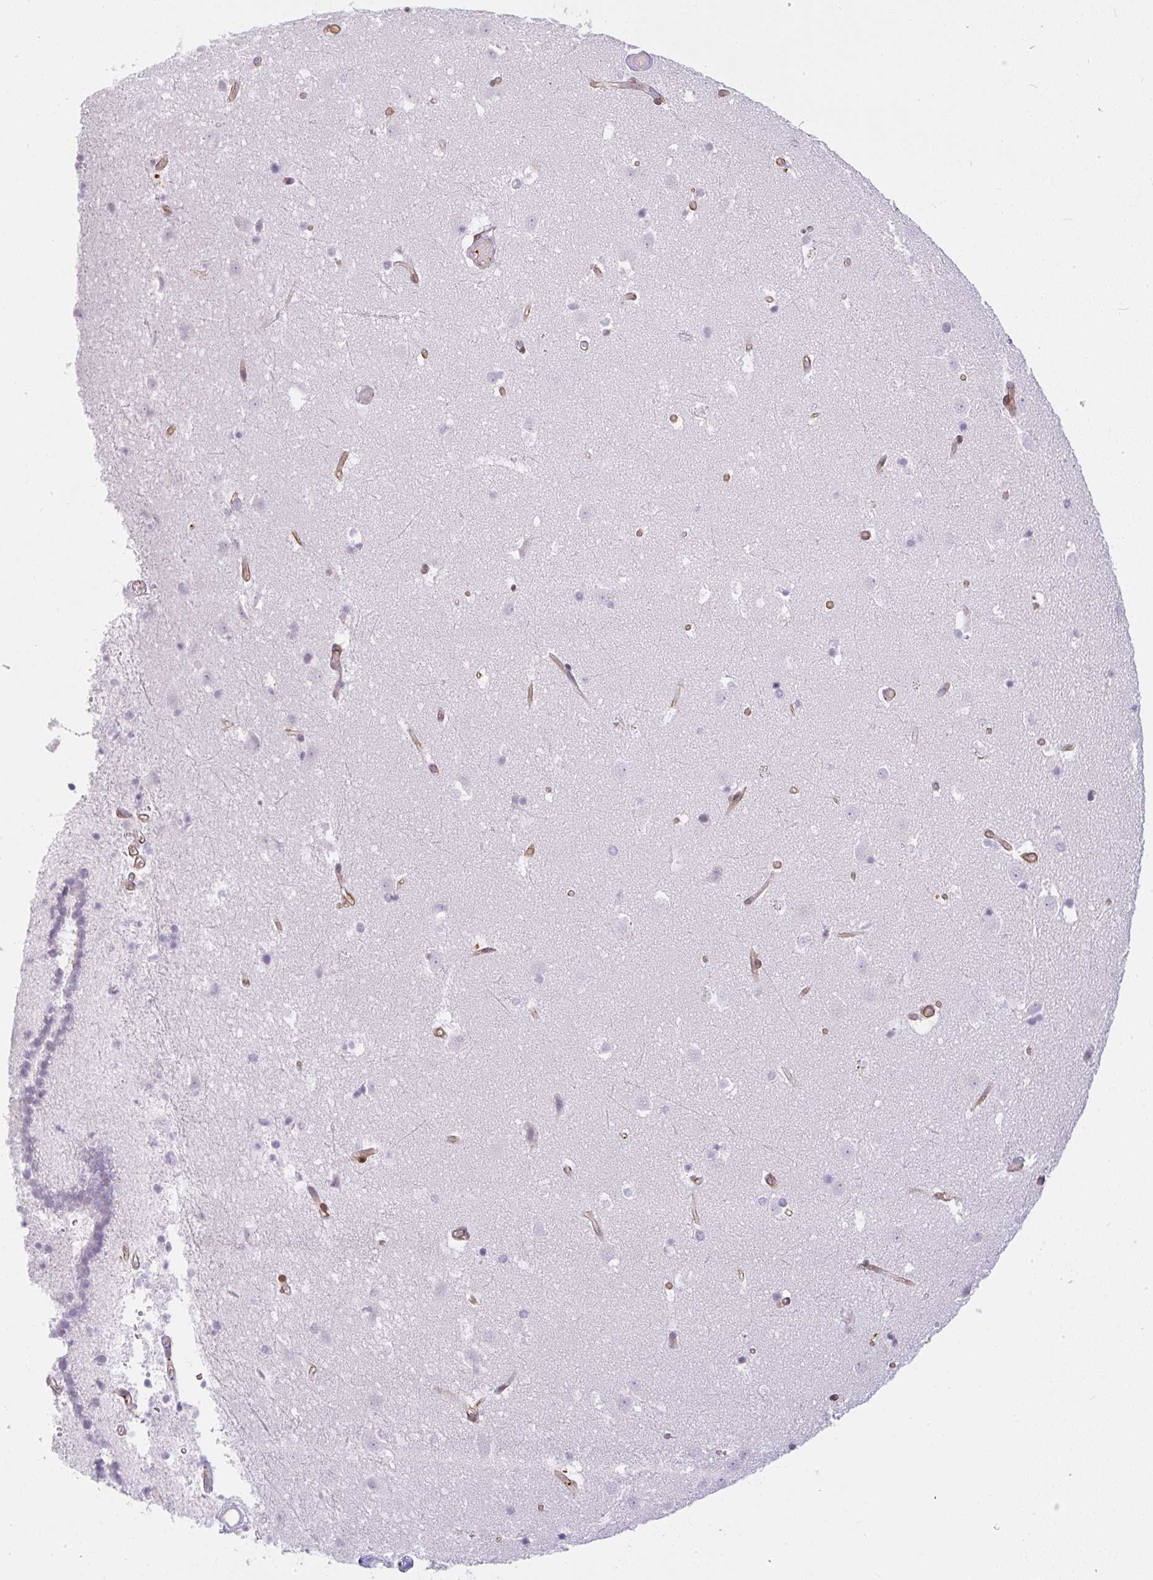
{"staining": {"intensity": "negative", "quantity": "none", "location": "none"}, "tissue": "caudate", "cell_type": "Glial cells", "image_type": "normal", "snomed": [{"axis": "morphology", "description": "Normal tissue, NOS"}, {"axis": "topography", "description": "Lateral ventricle wall"}], "caption": "This is an immunohistochemistry photomicrograph of benign human caudate. There is no staining in glial cells.", "gene": "SULF1", "patient": {"sex": "male", "age": 37}}